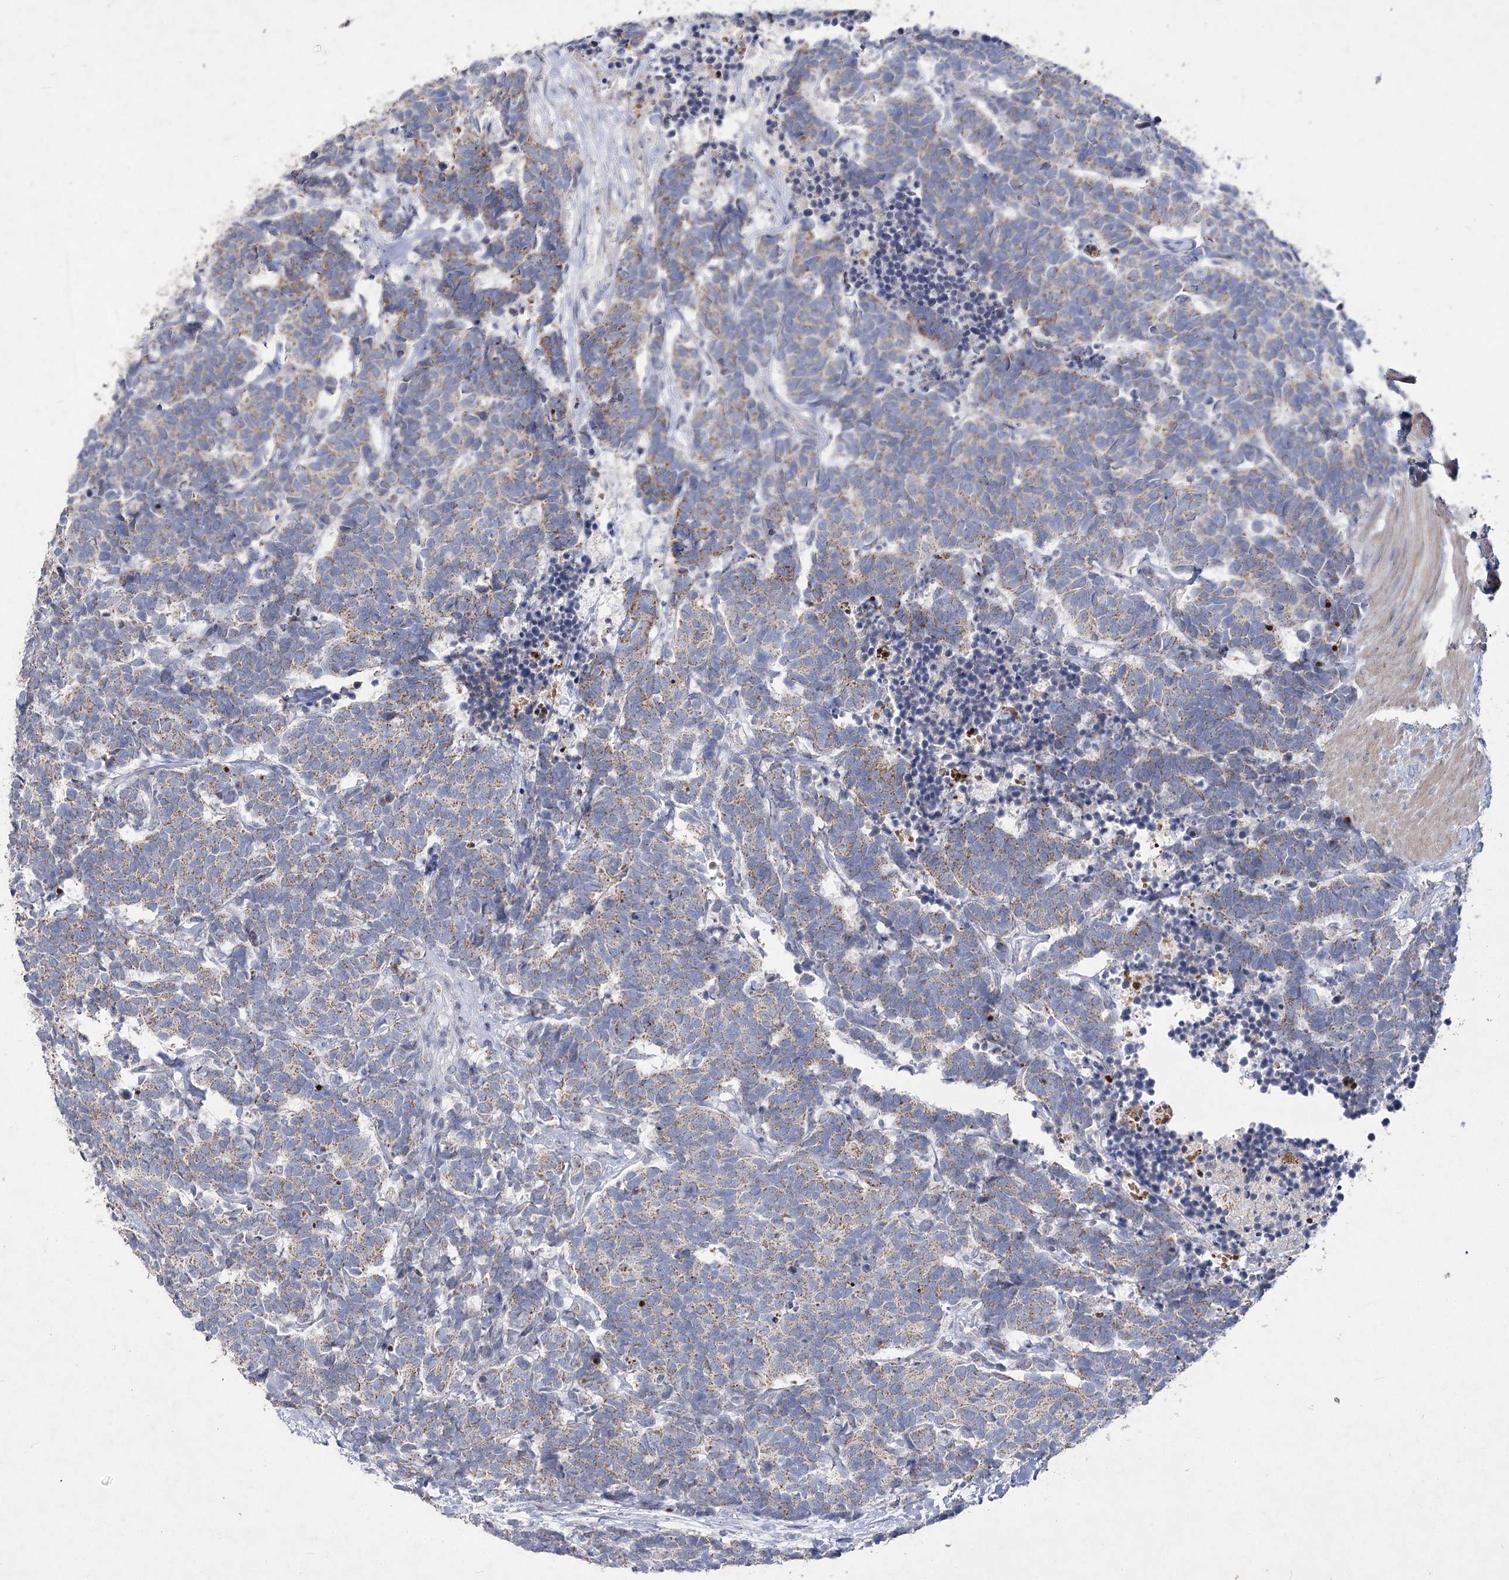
{"staining": {"intensity": "weak", "quantity": ">75%", "location": "cytoplasmic/membranous"}, "tissue": "carcinoid", "cell_type": "Tumor cells", "image_type": "cancer", "snomed": [{"axis": "morphology", "description": "Carcinoma, NOS"}, {"axis": "morphology", "description": "Carcinoid, malignant, NOS"}, {"axis": "topography", "description": "Urinary bladder"}], "caption": "Immunohistochemistry (DAB (3,3'-diaminobenzidine)) staining of human carcinoid demonstrates weak cytoplasmic/membranous protein staining in about >75% of tumor cells.", "gene": "PDHB", "patient": {"sex": "male", "age": 57}}